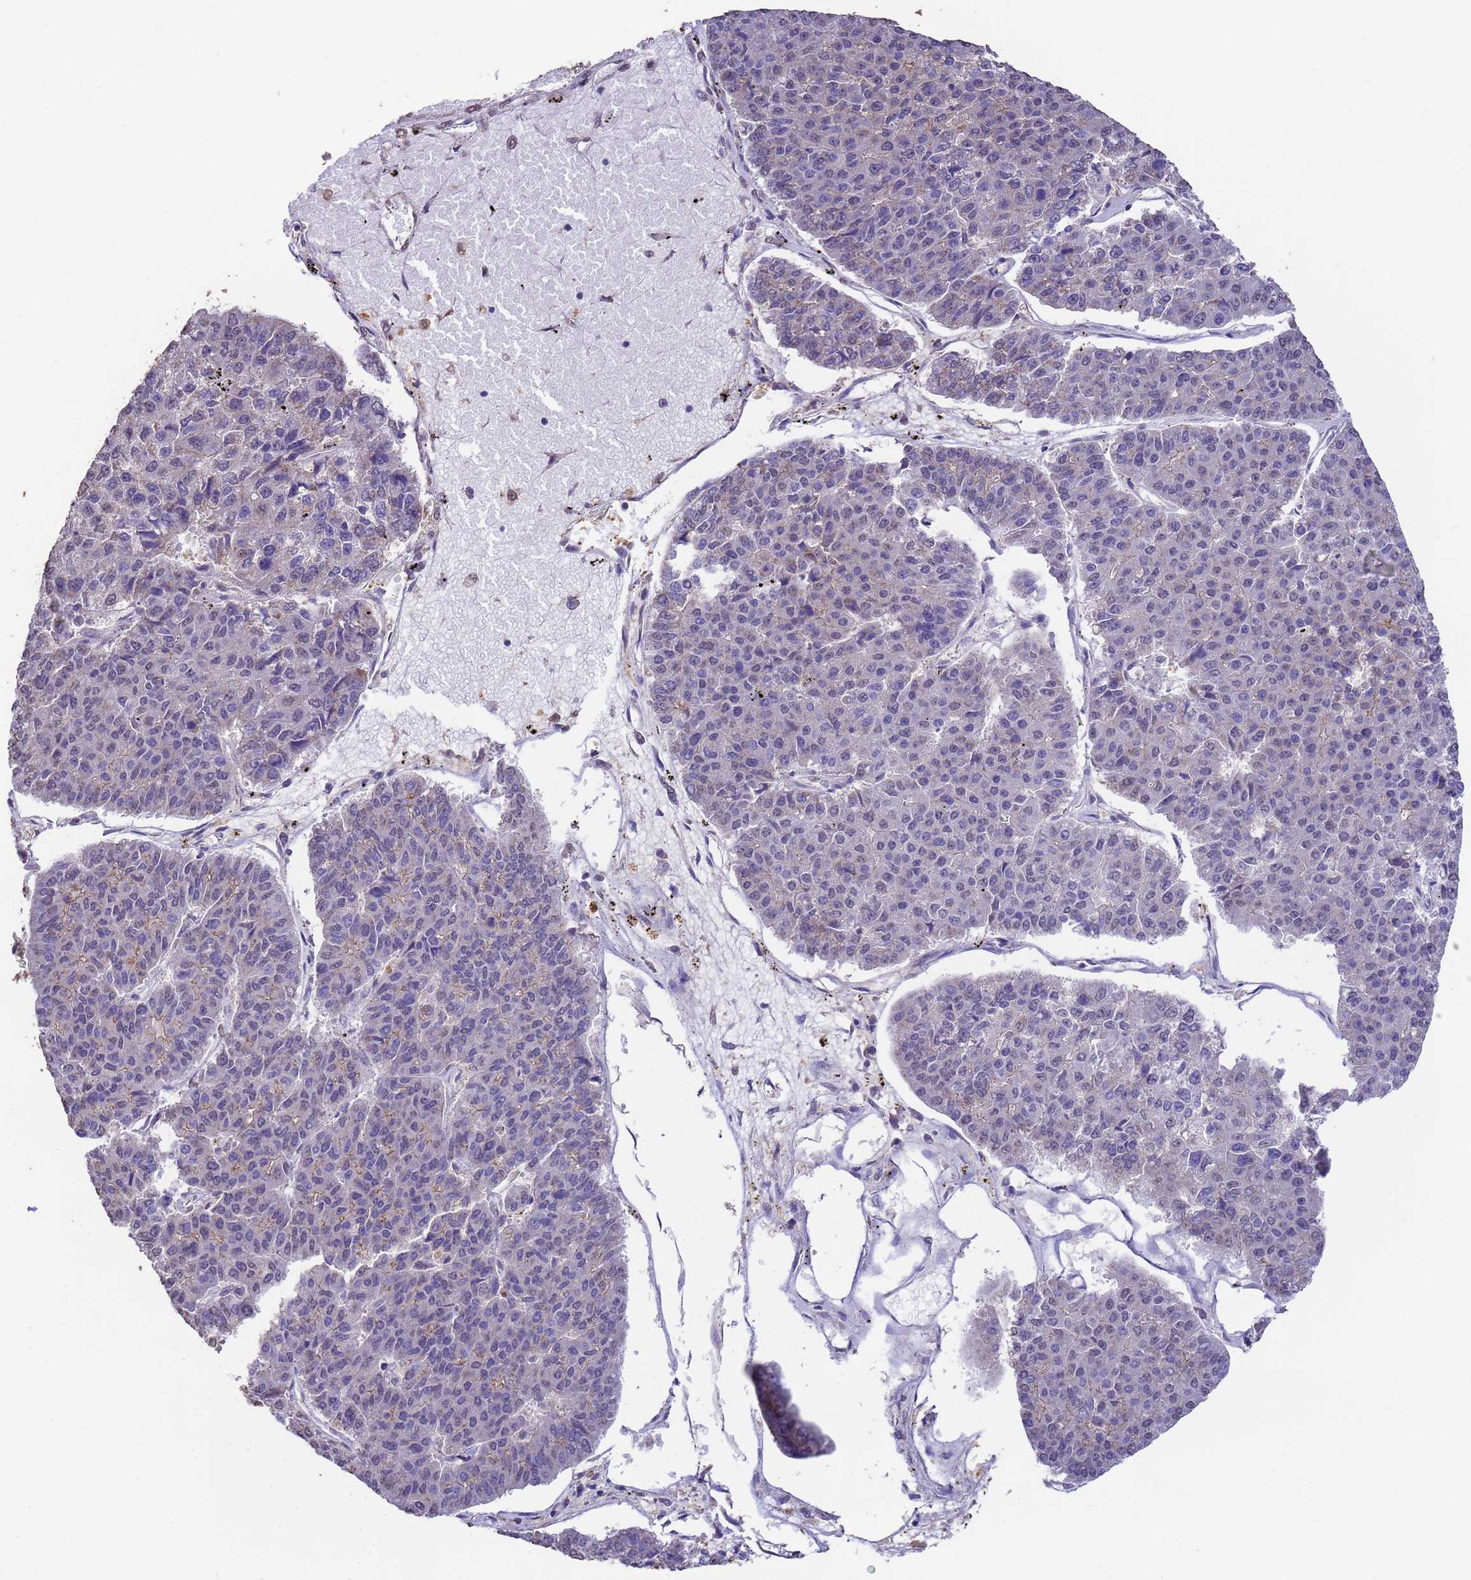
{"staining": {"intensity": "negative", "quantity": "none", "location": "none"}, "tissue": "pancreatic cancer", "cell_type": "Tumor cells", "image_type": "cancer", "snomed": [{"axis": "morphology", "description": "Adenocarcinoma, NOS"}, {"axis": "topography", "description": "Pancreas"}], "caption": "Immunohistochemical staining of adenocarcinoma (pancreatic) displays no significant positivity in tumor cells. (IHC, brightfield microscopy, high magnification).", "gene": "NPHP1", "patient": {"sex": "male", "age": 50}}